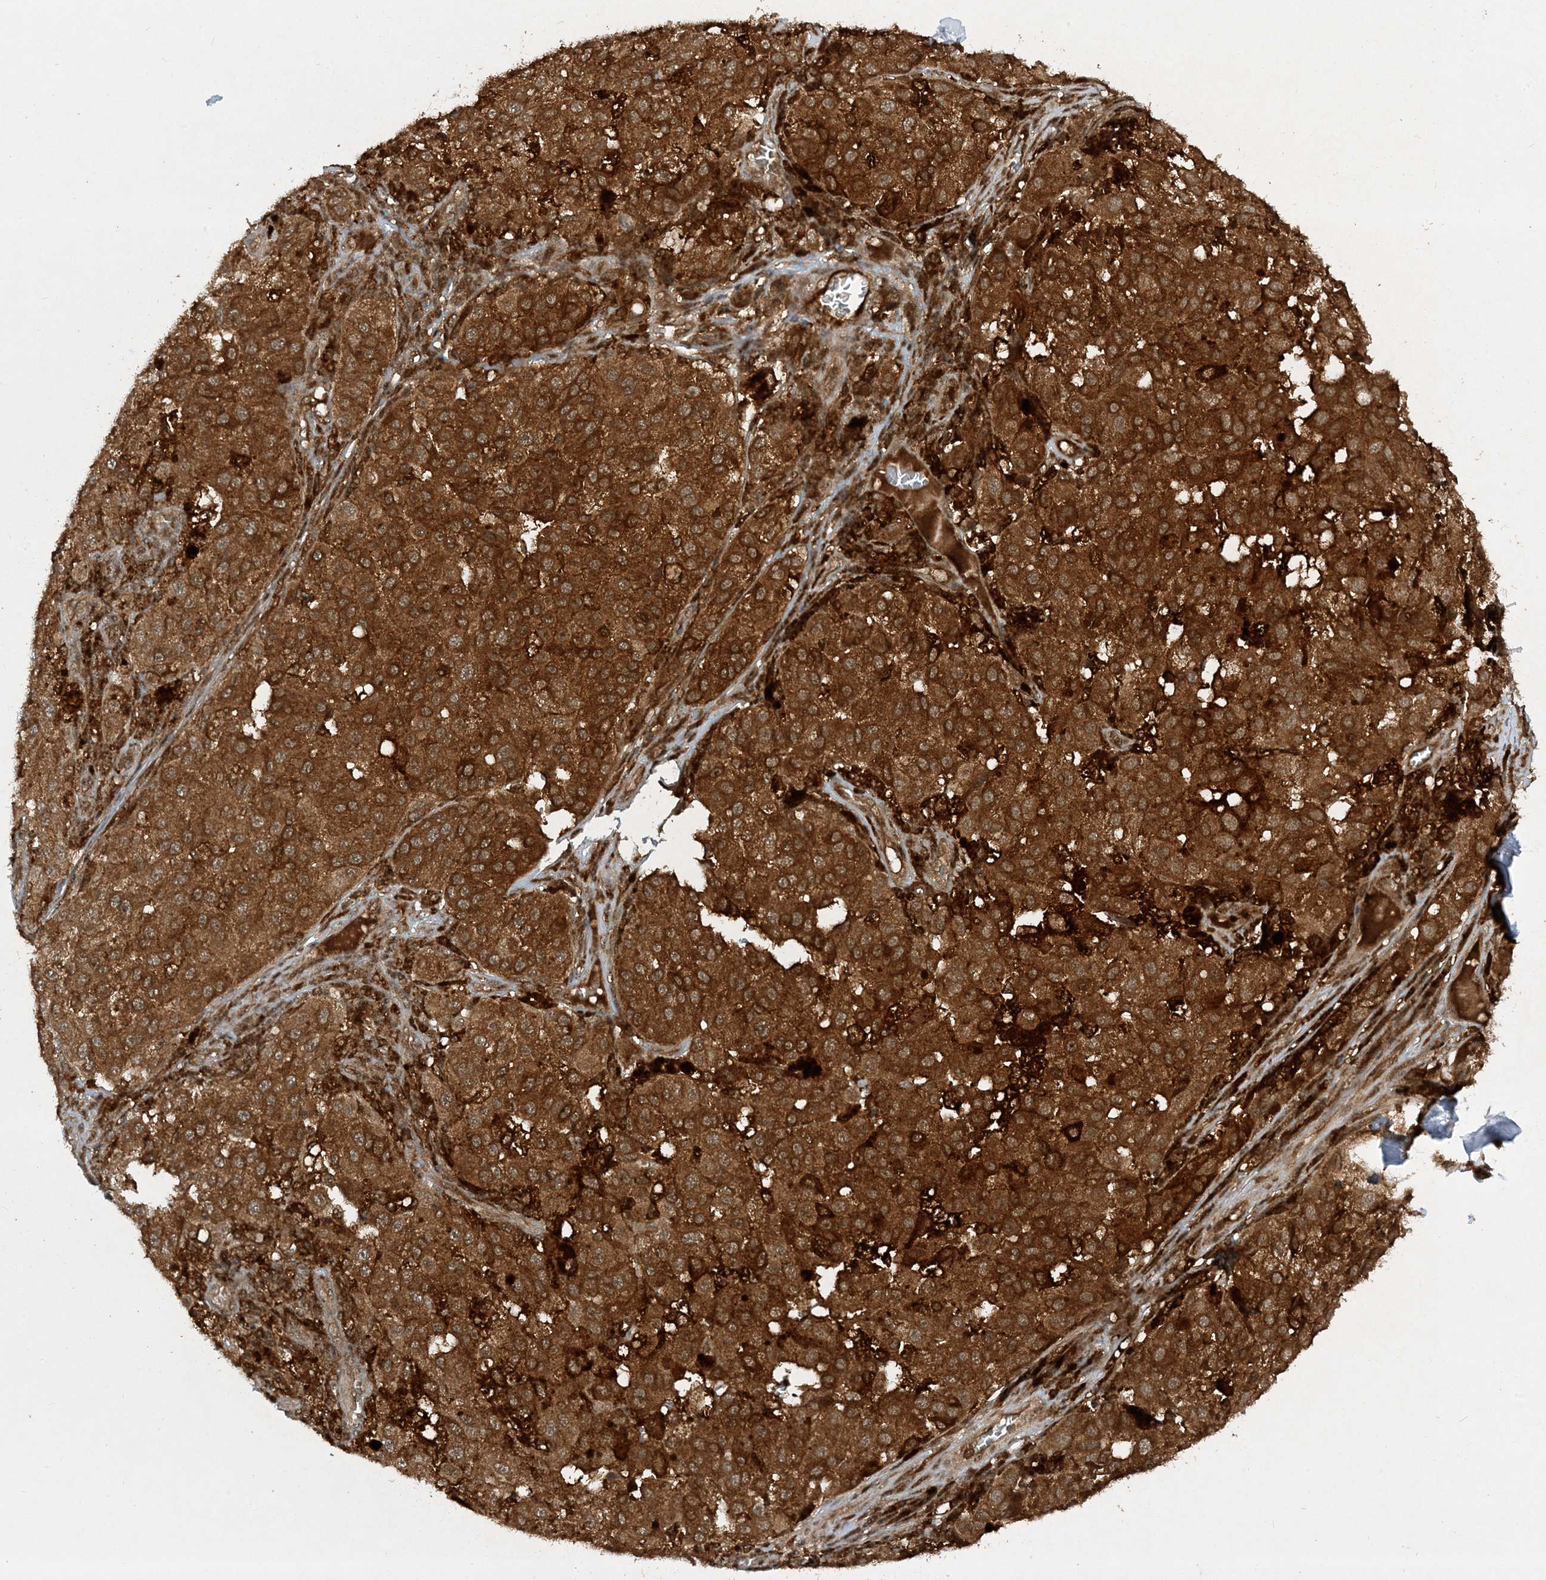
{"staining": {"intensity": "strong", "quantity": ">75%", "location": "cytoplasmic/membranous"}, "tissue": "melanoma", "cell_type": "Tumor cells", "image_type": "cancer", "snomed": [{"axis": "morphology", "description": "Malignant melanoma, NOS"}, {"axis": "topography", "description": "Skin"}], "caption": "A brown stain shows strong cytoplasmic/membranous staining of a protein in malignant melanoma tumor cells.", "gene": "CERT1", "patient": {"sex": "female", "age": 64}}